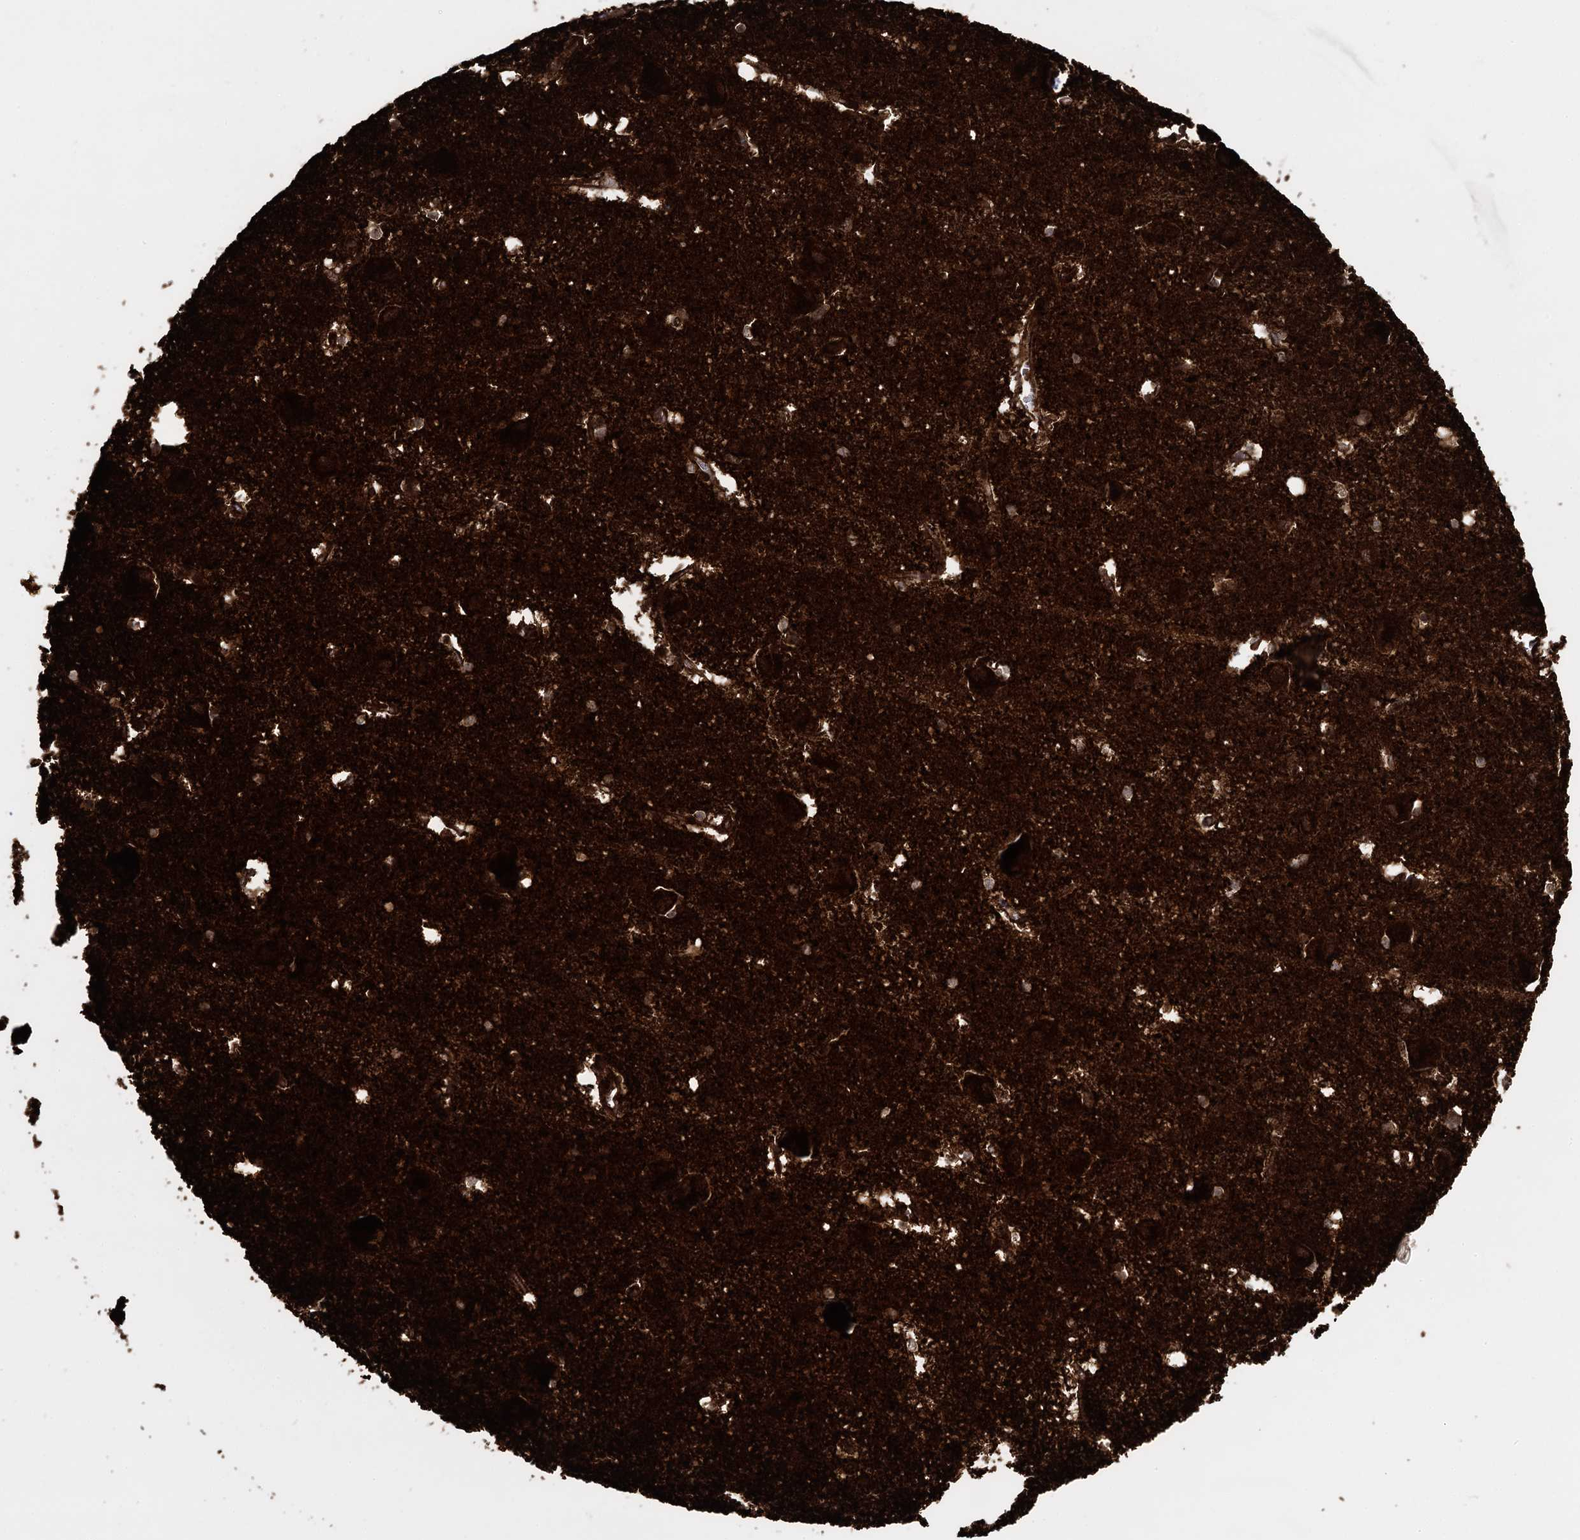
{"staining": {"intensity": "weak", "quantity": ">75%", "location": "cytoplasmic/membranous"}, "tissue": "caudate", "cell_type": "Glial cells", "image_type": "normal", "snomed": [{"axis": "morphology", "description": "Normal tissue, NOS"}, {"axis": "topography", "description": "Lateral ventricle wall"}], "caption": "Immunohistochemistry photomicrograph of benign caudate: human caudate stained using immunohistochemistry (IHC) shows low levels of weak protein expression localized specifically in the cytoplasmic/membranous of glial cells, appearing as a cytoplasmic/membranous brown color.", "gene": "SNCG", "patient": {"sex": "male", "age": 37}}